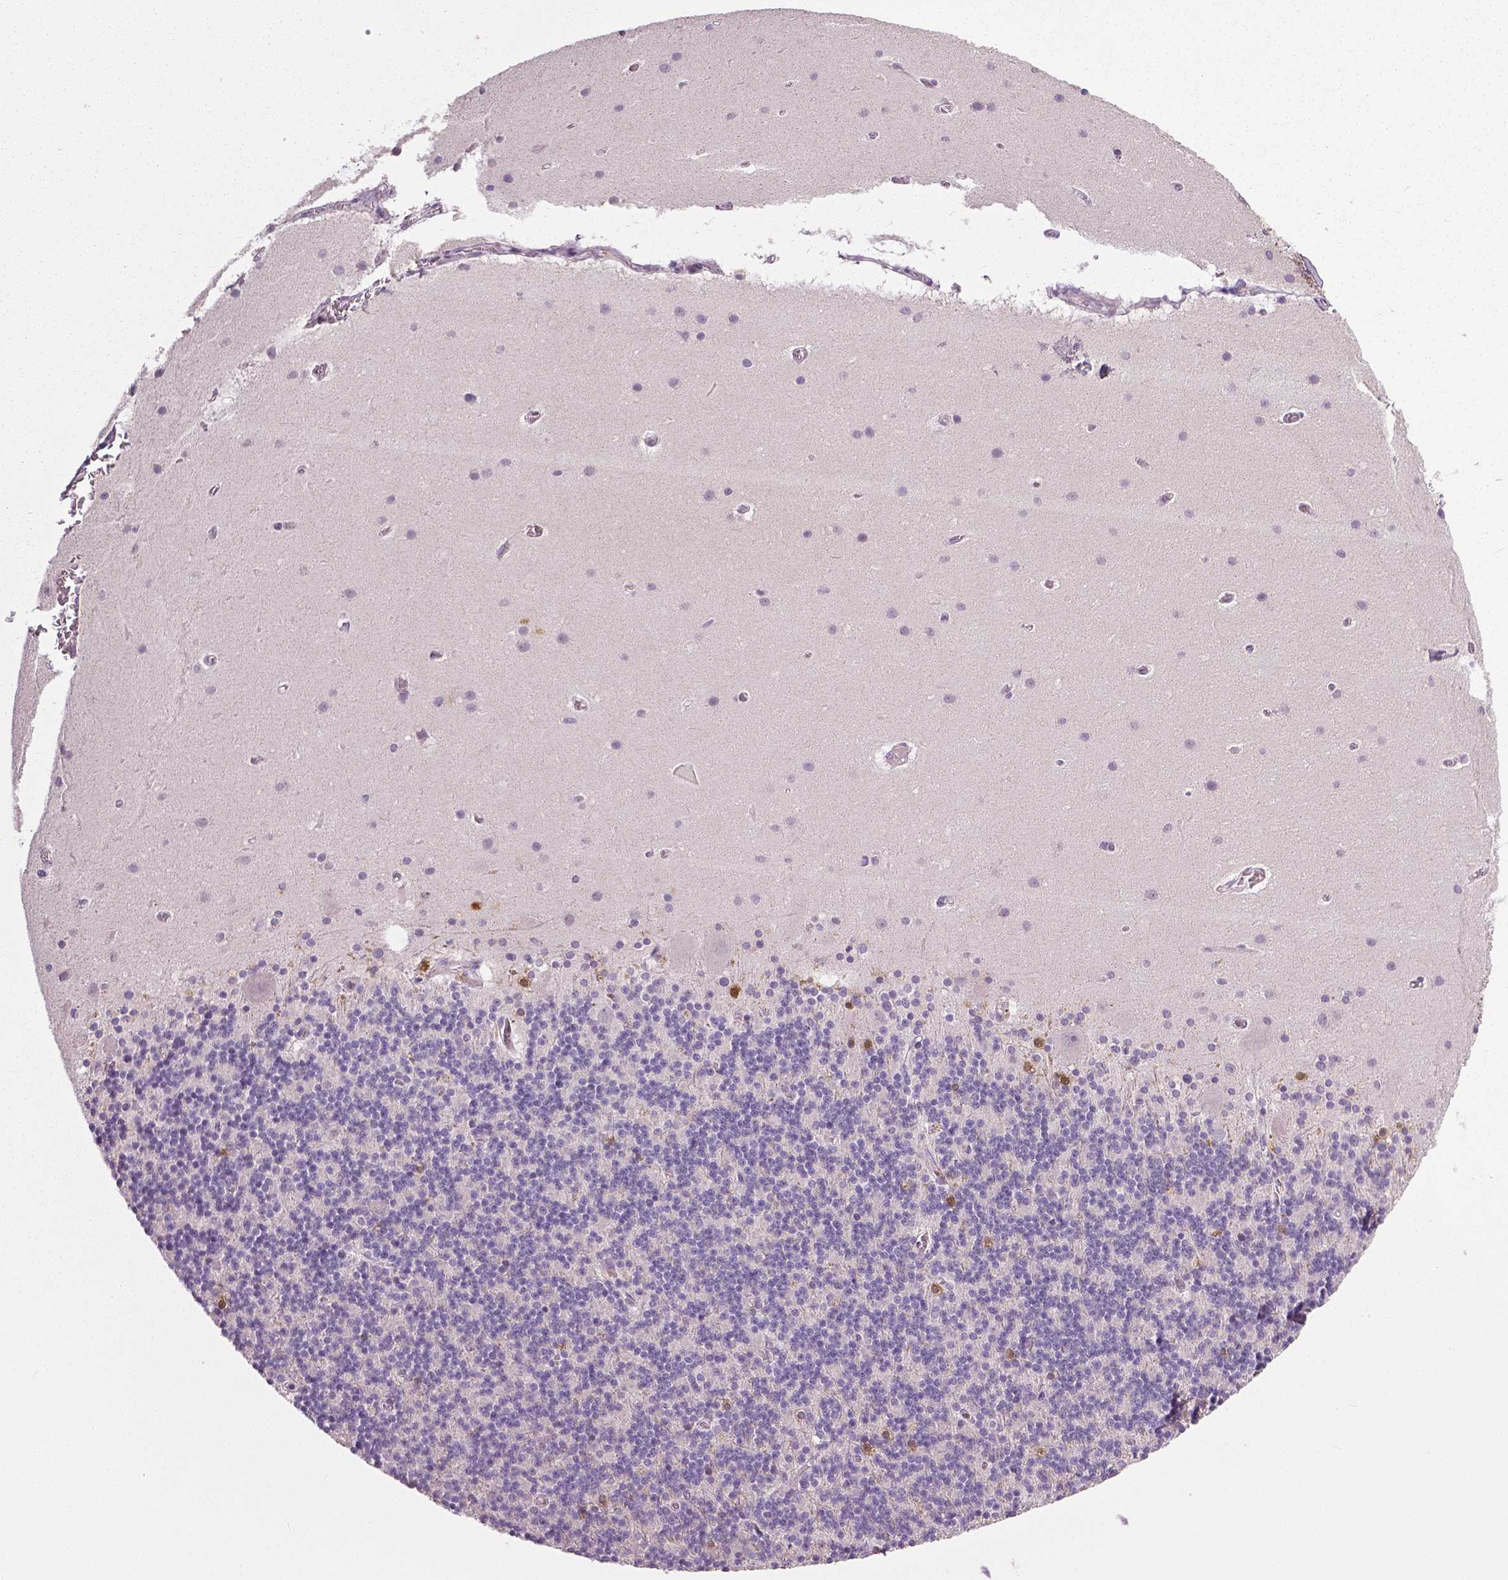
{"staining": {"intensity": "negative", "quantity": "none", "location": "none"}, "tissue": "cerebellum", "cell_type": "Cells in granular layer", "image_type": "normal", "snomed": [{"axis": "morphology", "description": "Normal tissue, NOS"}, {"axis": "topography", "description": "Cerebellum"}], "caption": "DAB (3,3'-diaminobenzidine) immunohistochemical staining of unremarkable human cerebellum exhibits no significant positivity in cells in granular layer.", "gene": "NECAB1", "patient": {"sex": "male", "age": 70}}